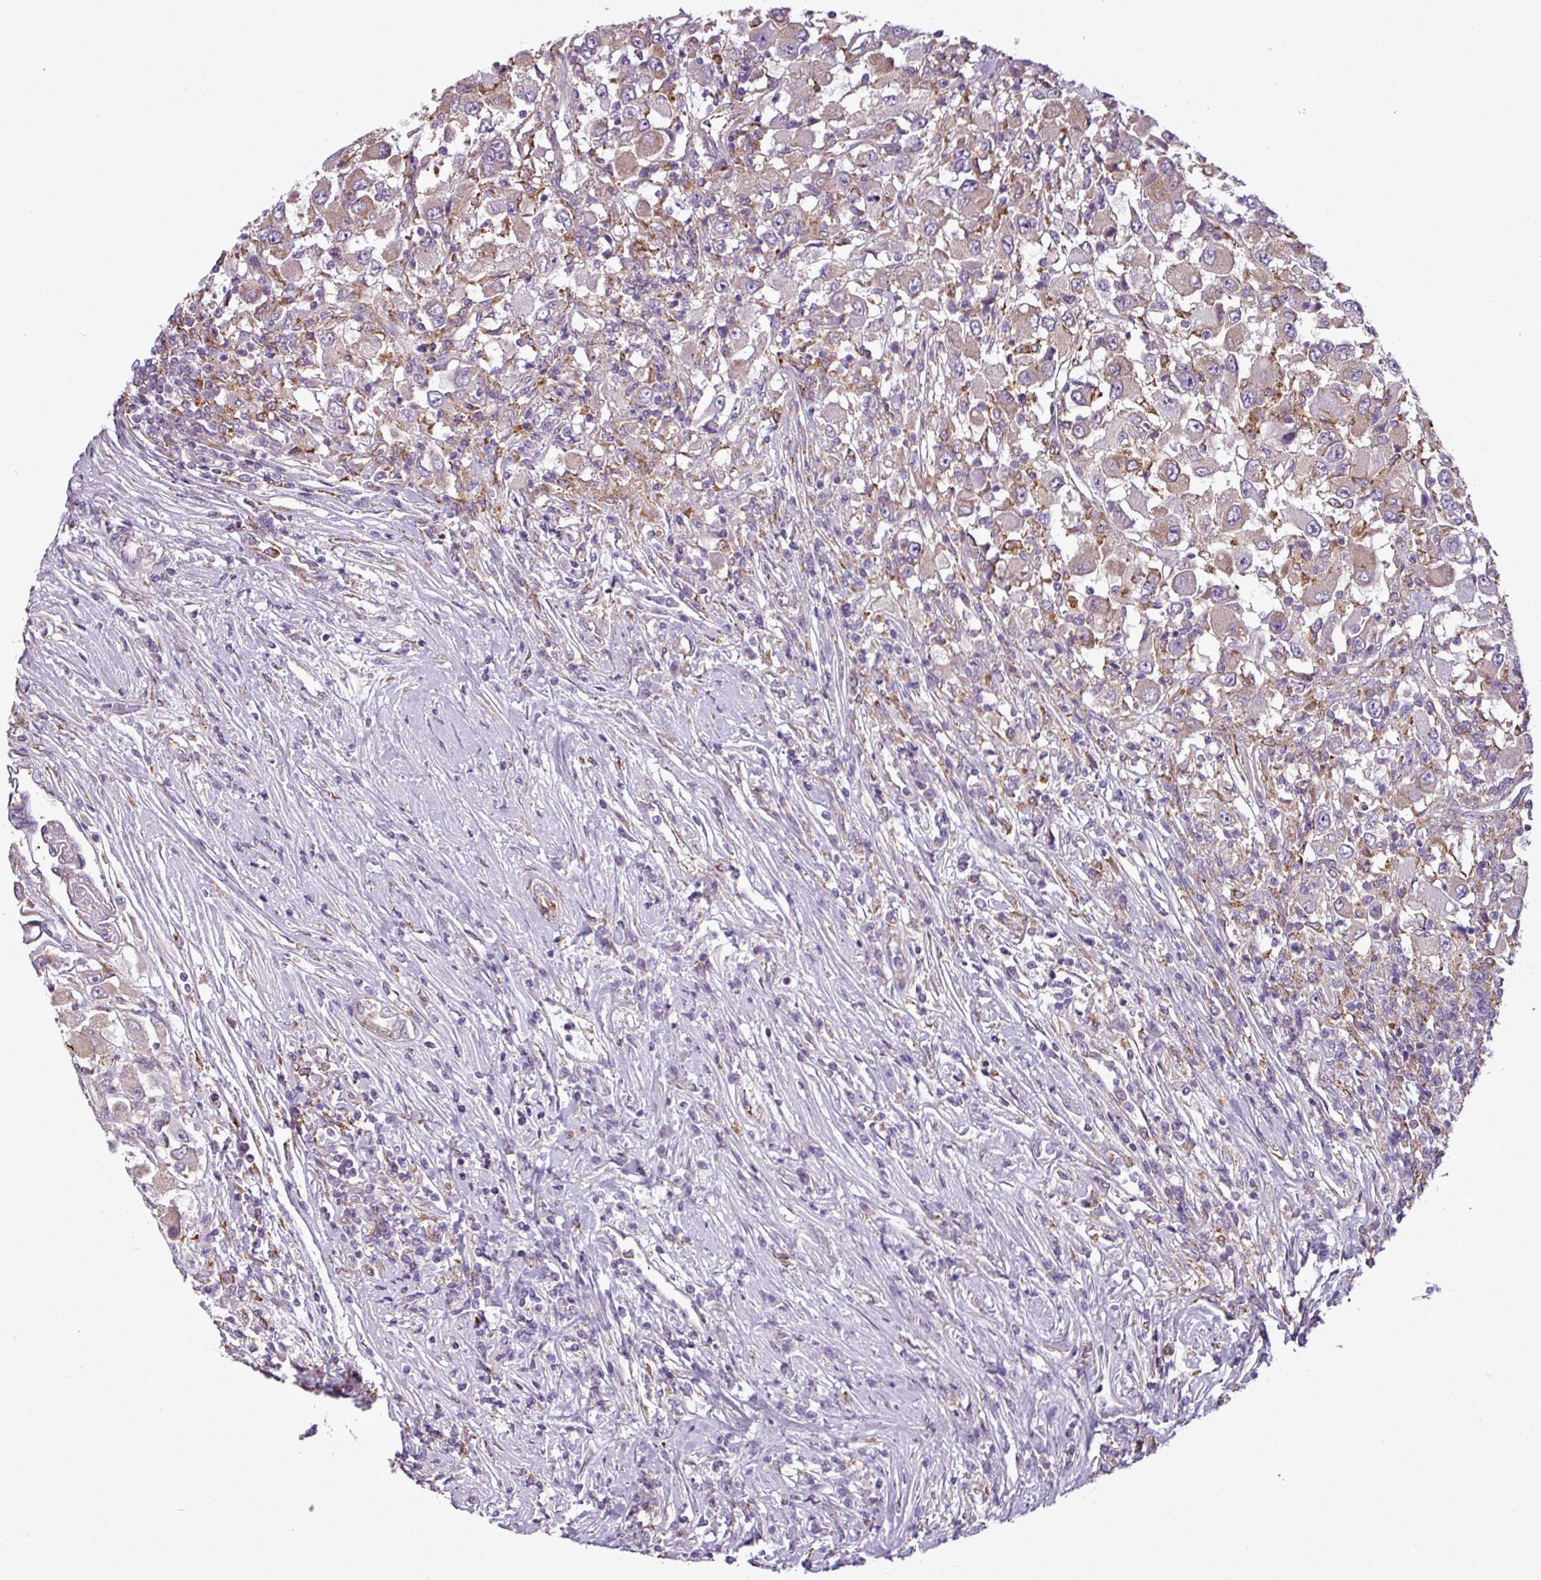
{"staining": {"intensity": "negative", "quantity": "none", "location": "none"}, "tissue": "renal cancer", "cell_type": "Tumor cells", "image_type": "cancer", "snomed": [{"axis": "morphology", "description": "Adenocarcinoma, NOS"}, {"axis": "topography", "description": "Kidney"}], "caption": "Immunohistochemistry (IHC) micrograph of neoplastic tissue: human renal cancer stained with DAB (3,3'-diaminobenzidine) reveals no significant protein expression in tumor cells. (DAB (3,3'-diaminobenzidine) immunohistochemistry (IHC) with hematoxylin counter stain).", "gene": "PACSIN2", "patient": {"sex": "female", "age": 67}}